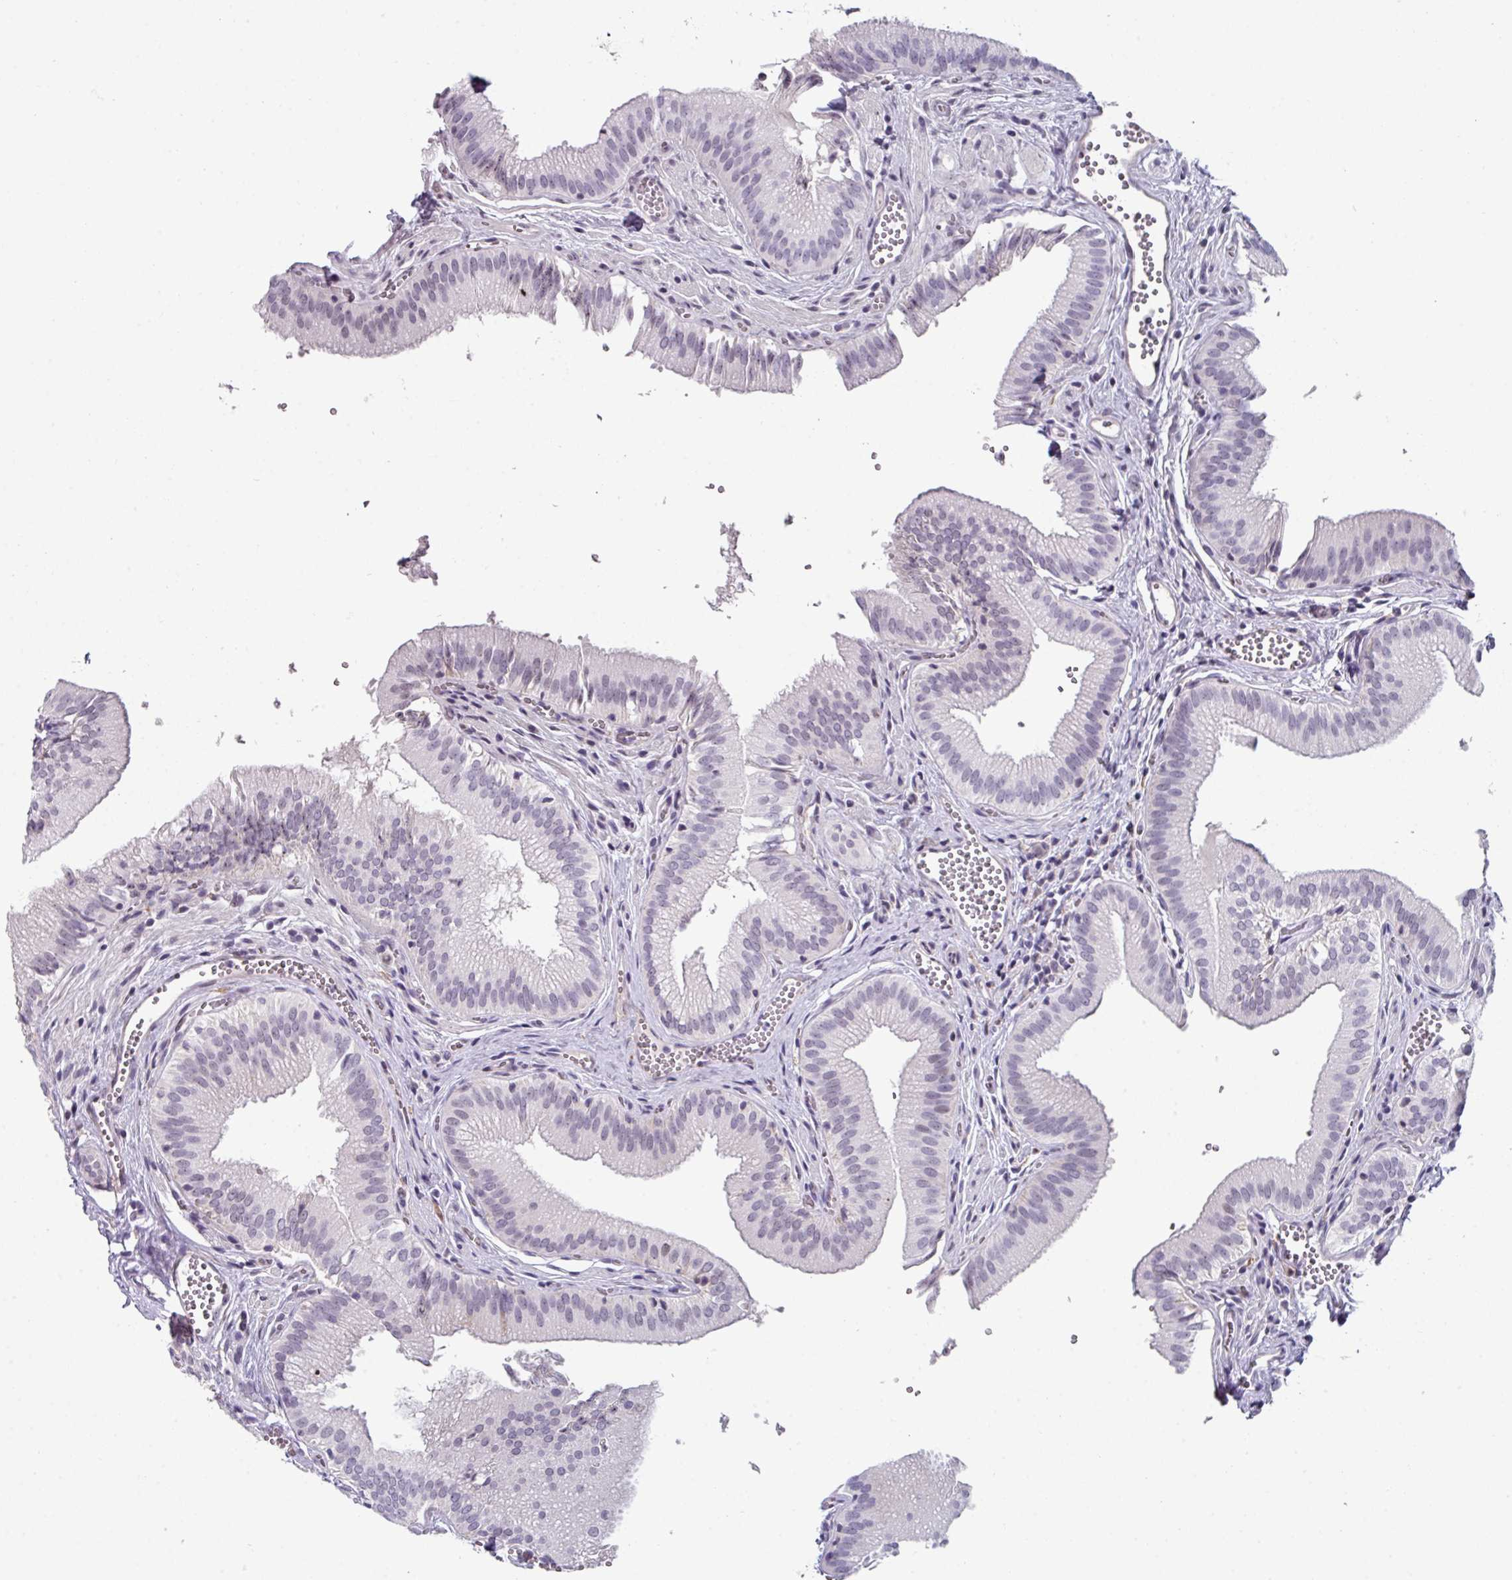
{"staining": {"intensity": "negative", "quantity": "none", "location": "none"}, "tissue": "gallbladder", "cell_type": "Glandular cells", "image_type": "normal", "snomed": [{"axis": "morphology", "description": "Normal tissue, NOS"}, {"axis": "topography", "description": "Gallbladder"}, {"axis": "topography", "description": "Peripheral nerve tissue"}], "caption": "This is an IHC photomicrograph of unremarkable gallbladder. There is no staining in glandular cells.", "gene": "BMS1", "patient": {"sex": "male", "age": 17}}